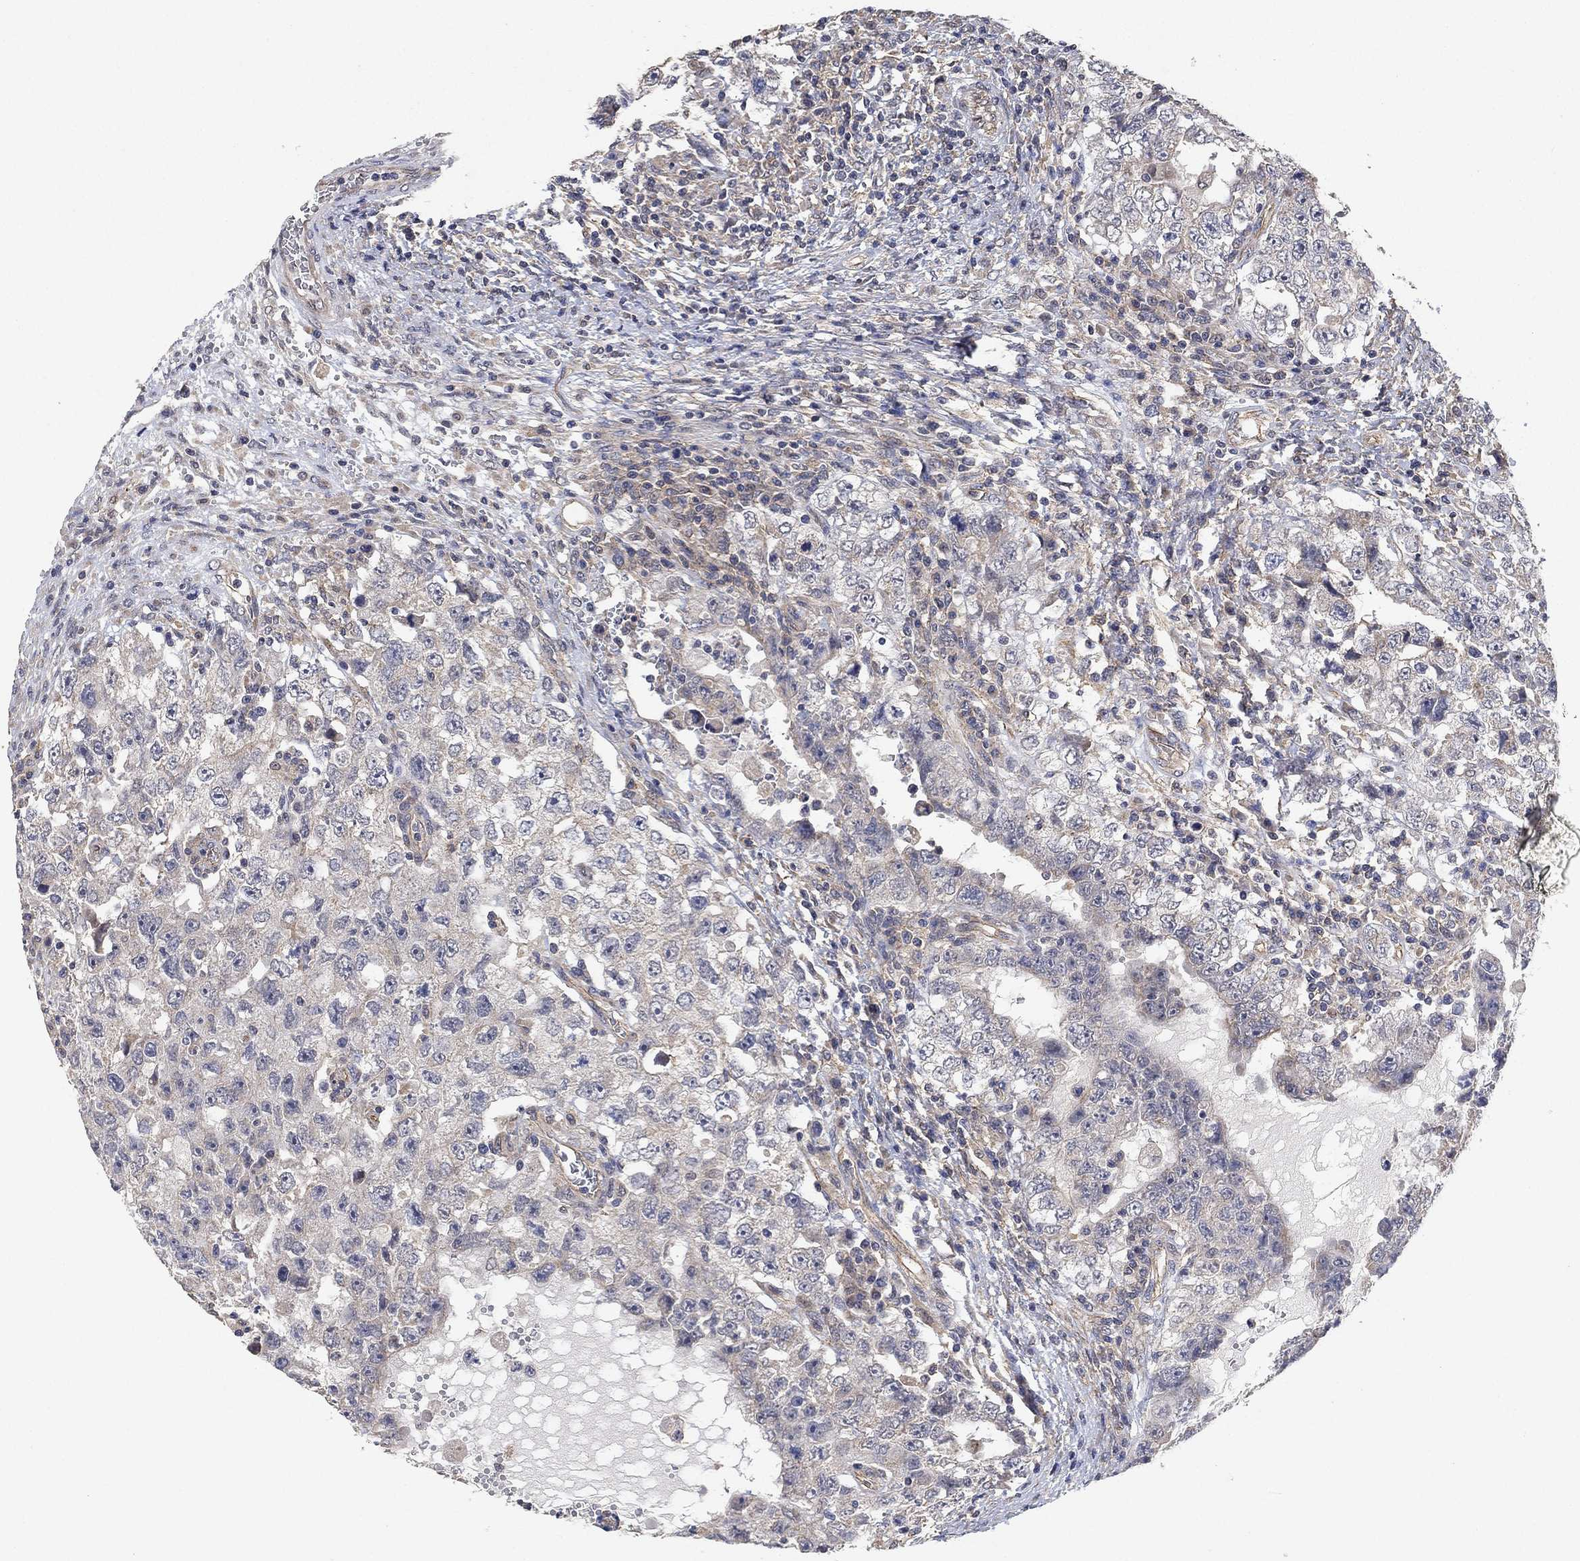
{"staining": {"intensity": "negative", "quantity": "none", "location": "none"}, "tissue": "testis cancer", "cell_type": "Tumor cells", "image_type": "cancer", "snomed": [{"axis": "morphology", "description": "Carcinoma, Embryonal, NOS"}, {"axis": "topography", "description": "Testis"}], "caption": "Immunohistochemical staining of testis cancer (embryonal carcinoma) reveals no significant positivity in tumor cells.", "gene": "MCUR1", "patient": {"sex": "male", "age": 26}}